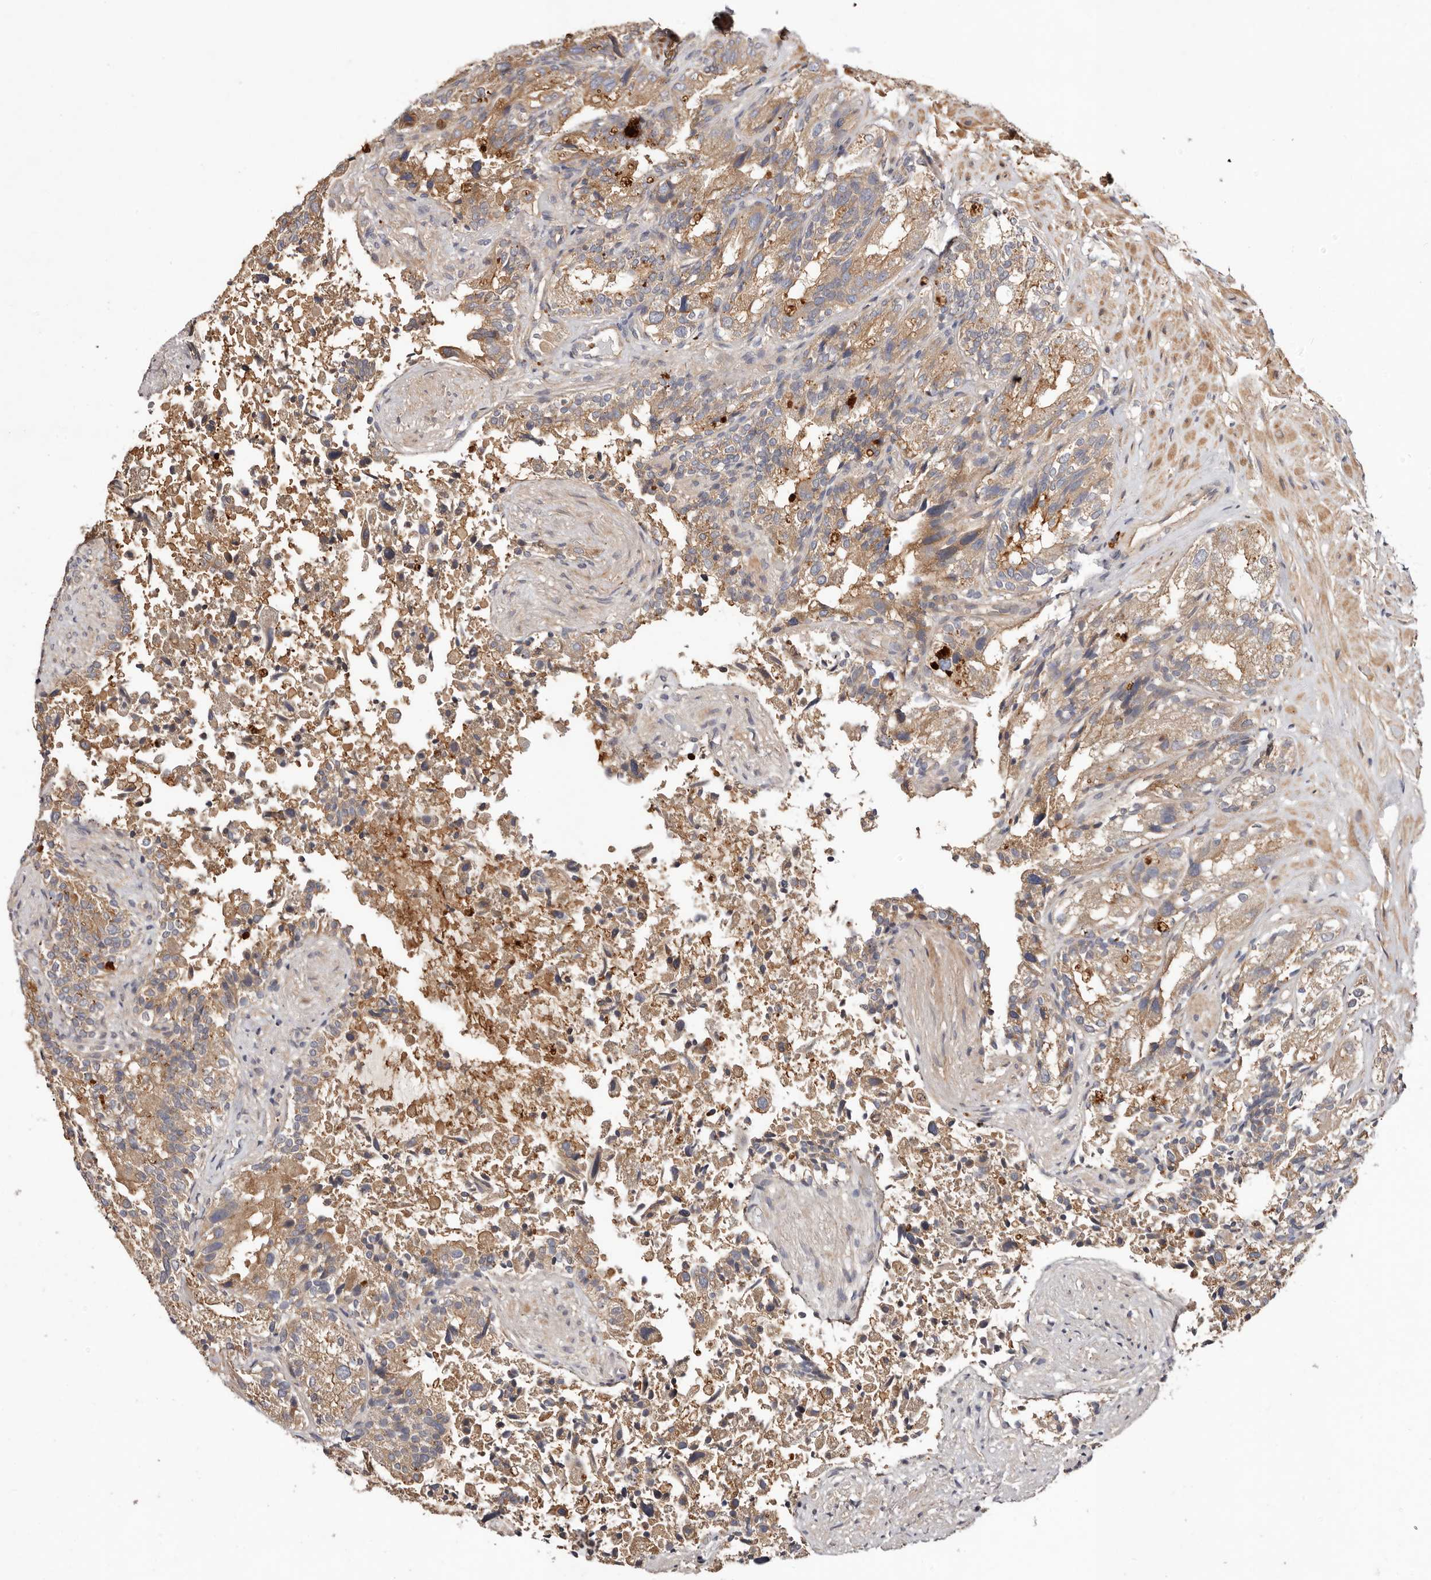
{"staining": {"intensity": "moderate", "quantity": ">75%", "location": "cytoplasmic/membranous"}, "tissue": "seminal vesicle", "cell_type": "Glandular cells", "image_type": "normal", "snomed": [{"axis": "morphology", "description": "Normal tissue, NOS"}, {"axis": "topography", "description": "Seminal veicle"}, {"axis": "topography", "description": "Peripheral nerve tissue"}], "caption": "Seminal vesicle stained for a protein (brown) displays moderate cytoplasmic/membranous positive staining in approximately >75% of glandular cells.", "gene": "MACF1", "patient": {"sex": "male", "age": 63}}